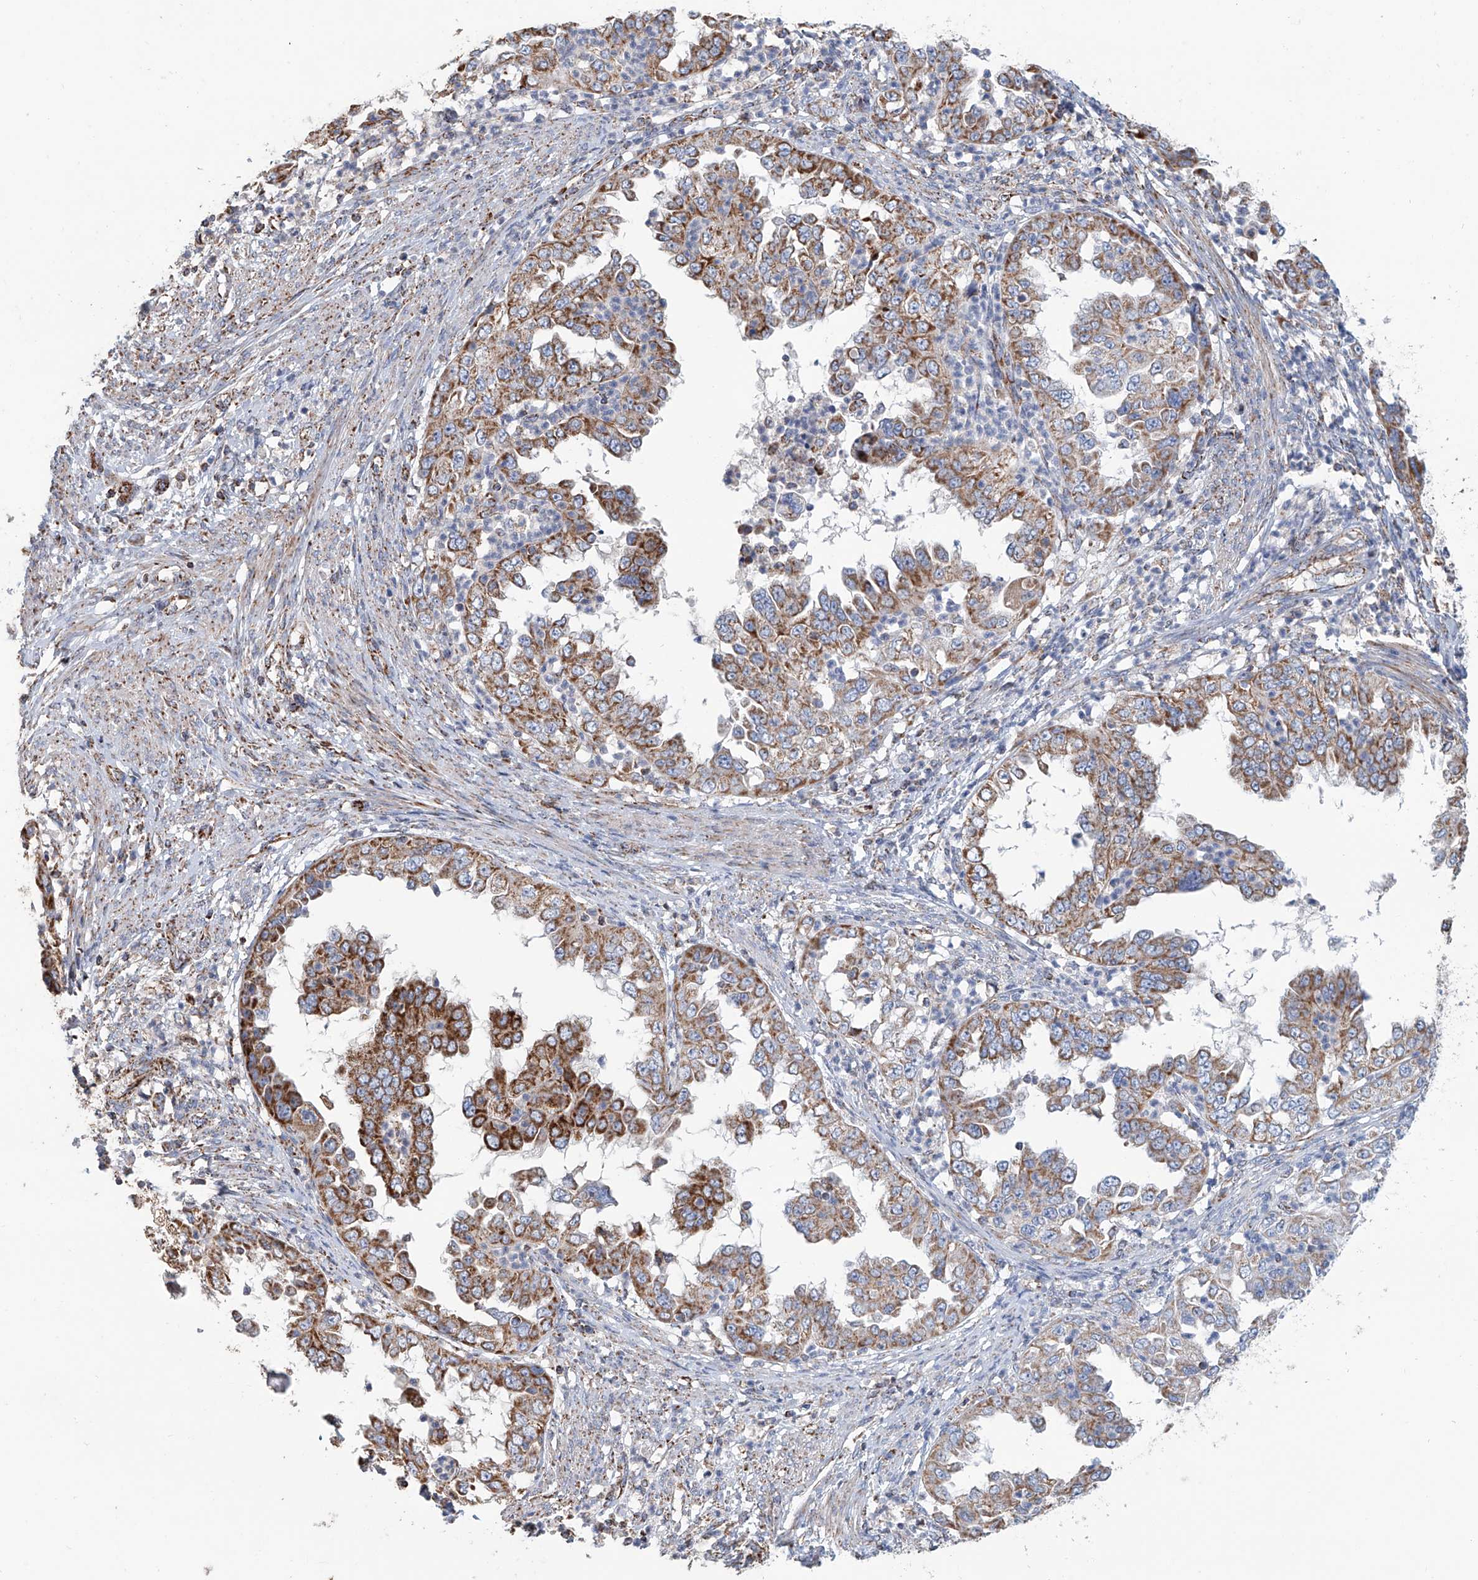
{"staining": {"intensity": "moderate", "quantity": ">75%", "location": "cytoplasmic/membranous"}, "tissue": "endometrial cancer", "cell_type": "Tumor cells", "image_type": "cancer", "snomed": [{"axis": "morphology", "description": "Adenocarcinoma, NOS"}, {"axis": "topography", "description": "Endometrium"}], "caption": "Protein staining of endometrial cancer tissue shows moderate cytoplasmic/membranous positivity in about >75% of tumor cells. The protein of interest is shown in brown color, while the nuclei are stained blue.", "gene": "MCL1", "patient": {"sex": "female", "age": 85}}